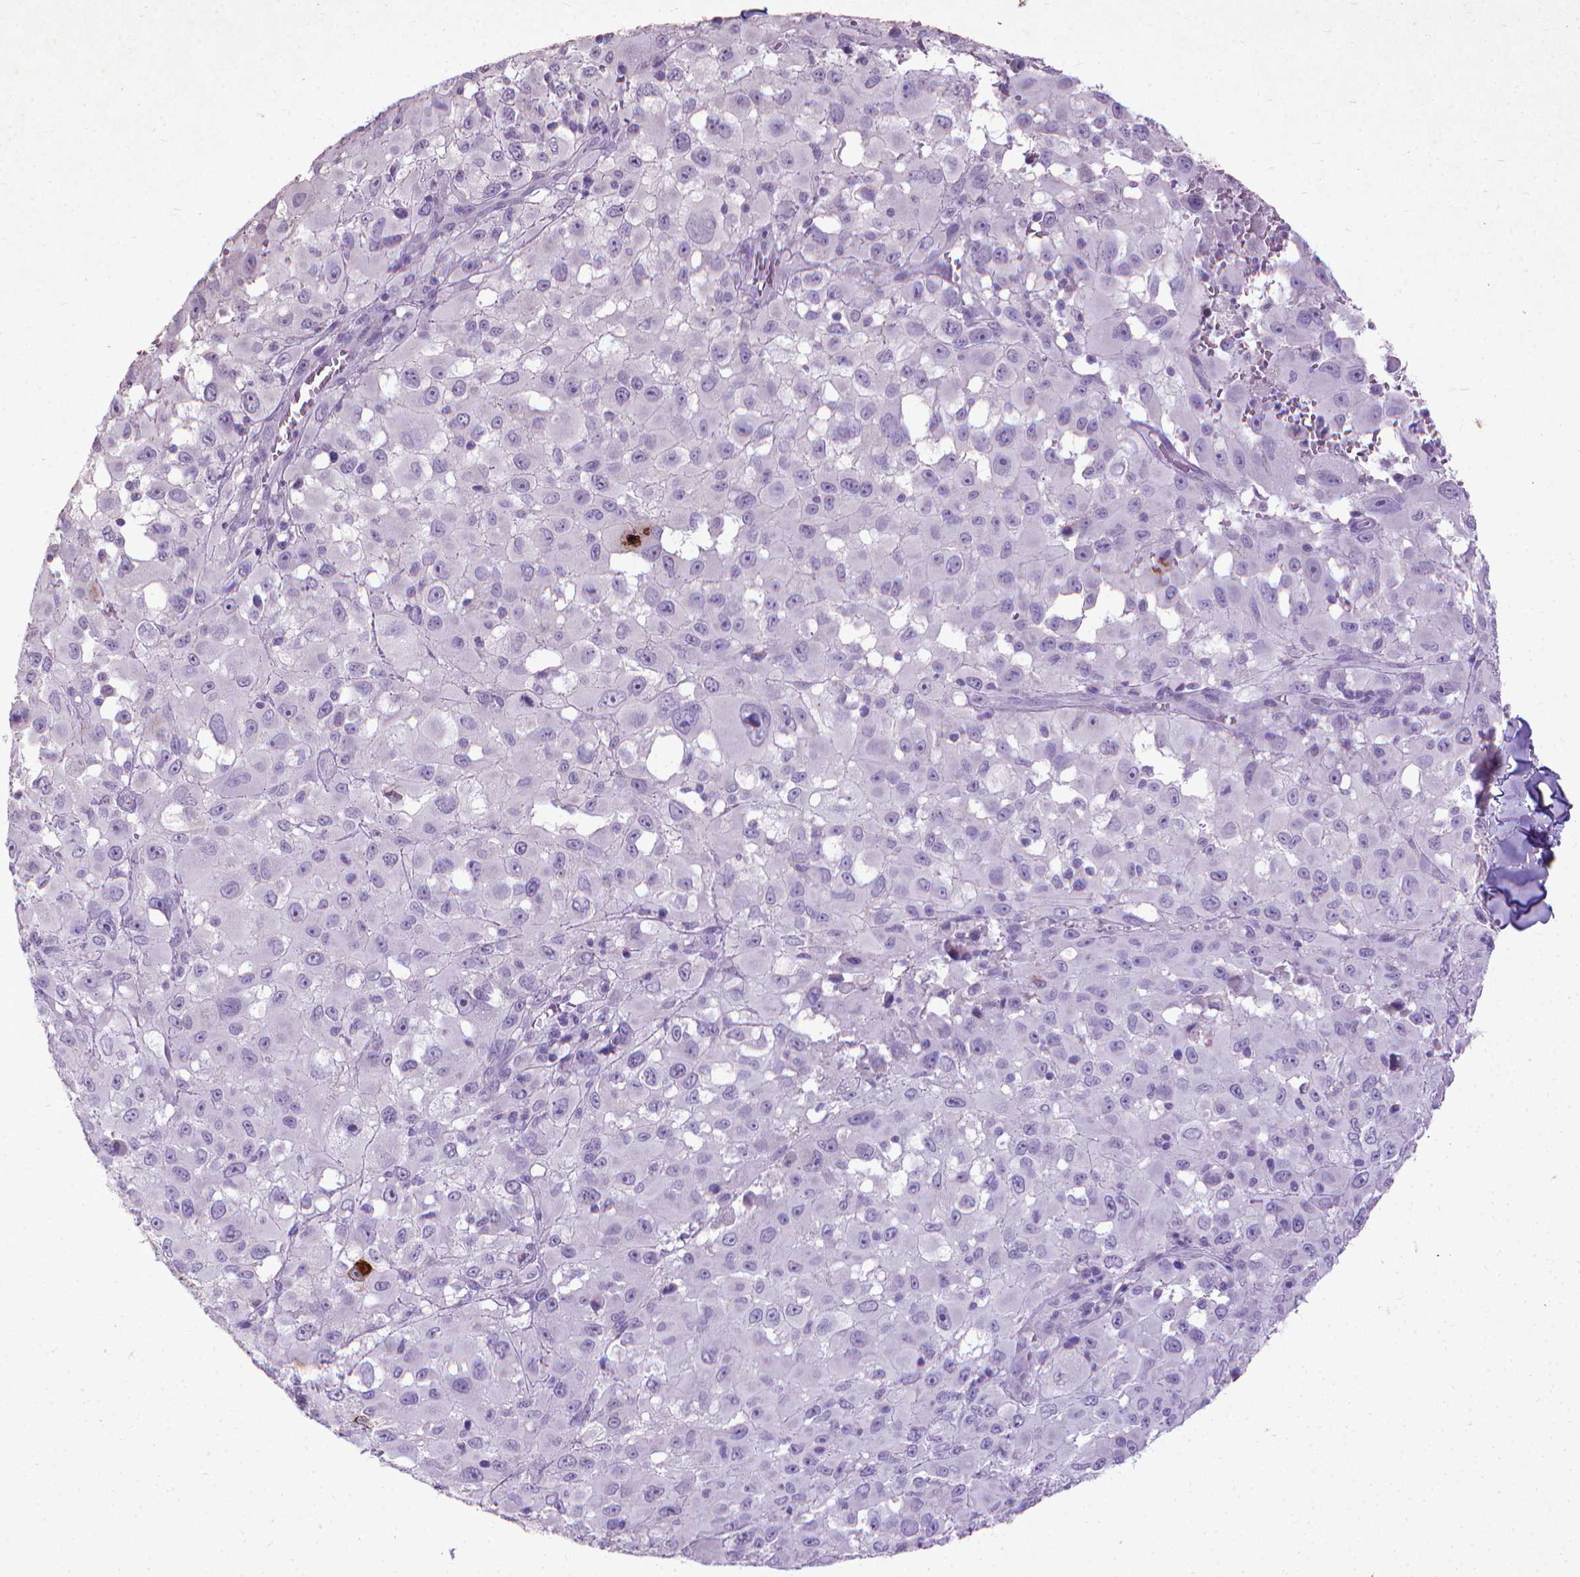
{"staining": {"intensity": "negative", "quantity": "none", "location": "none"}, "tissue": "melanoma", "cell_type": "Tumor cells", "image_type": "cancer", "snomed": [{"axis": "morphology", "description": "Malignant melanoma, Metastatic site"}, {"axis": "topography", "description": "Lymph node"}], "caption": "Malignant melanoma (metastatic site) stained for a protein using immunohistochemistry (IHC) demonstrates no expression tumor cells.", "gene": "KRT5", "patient": {"sex": "male", "age": 50}}